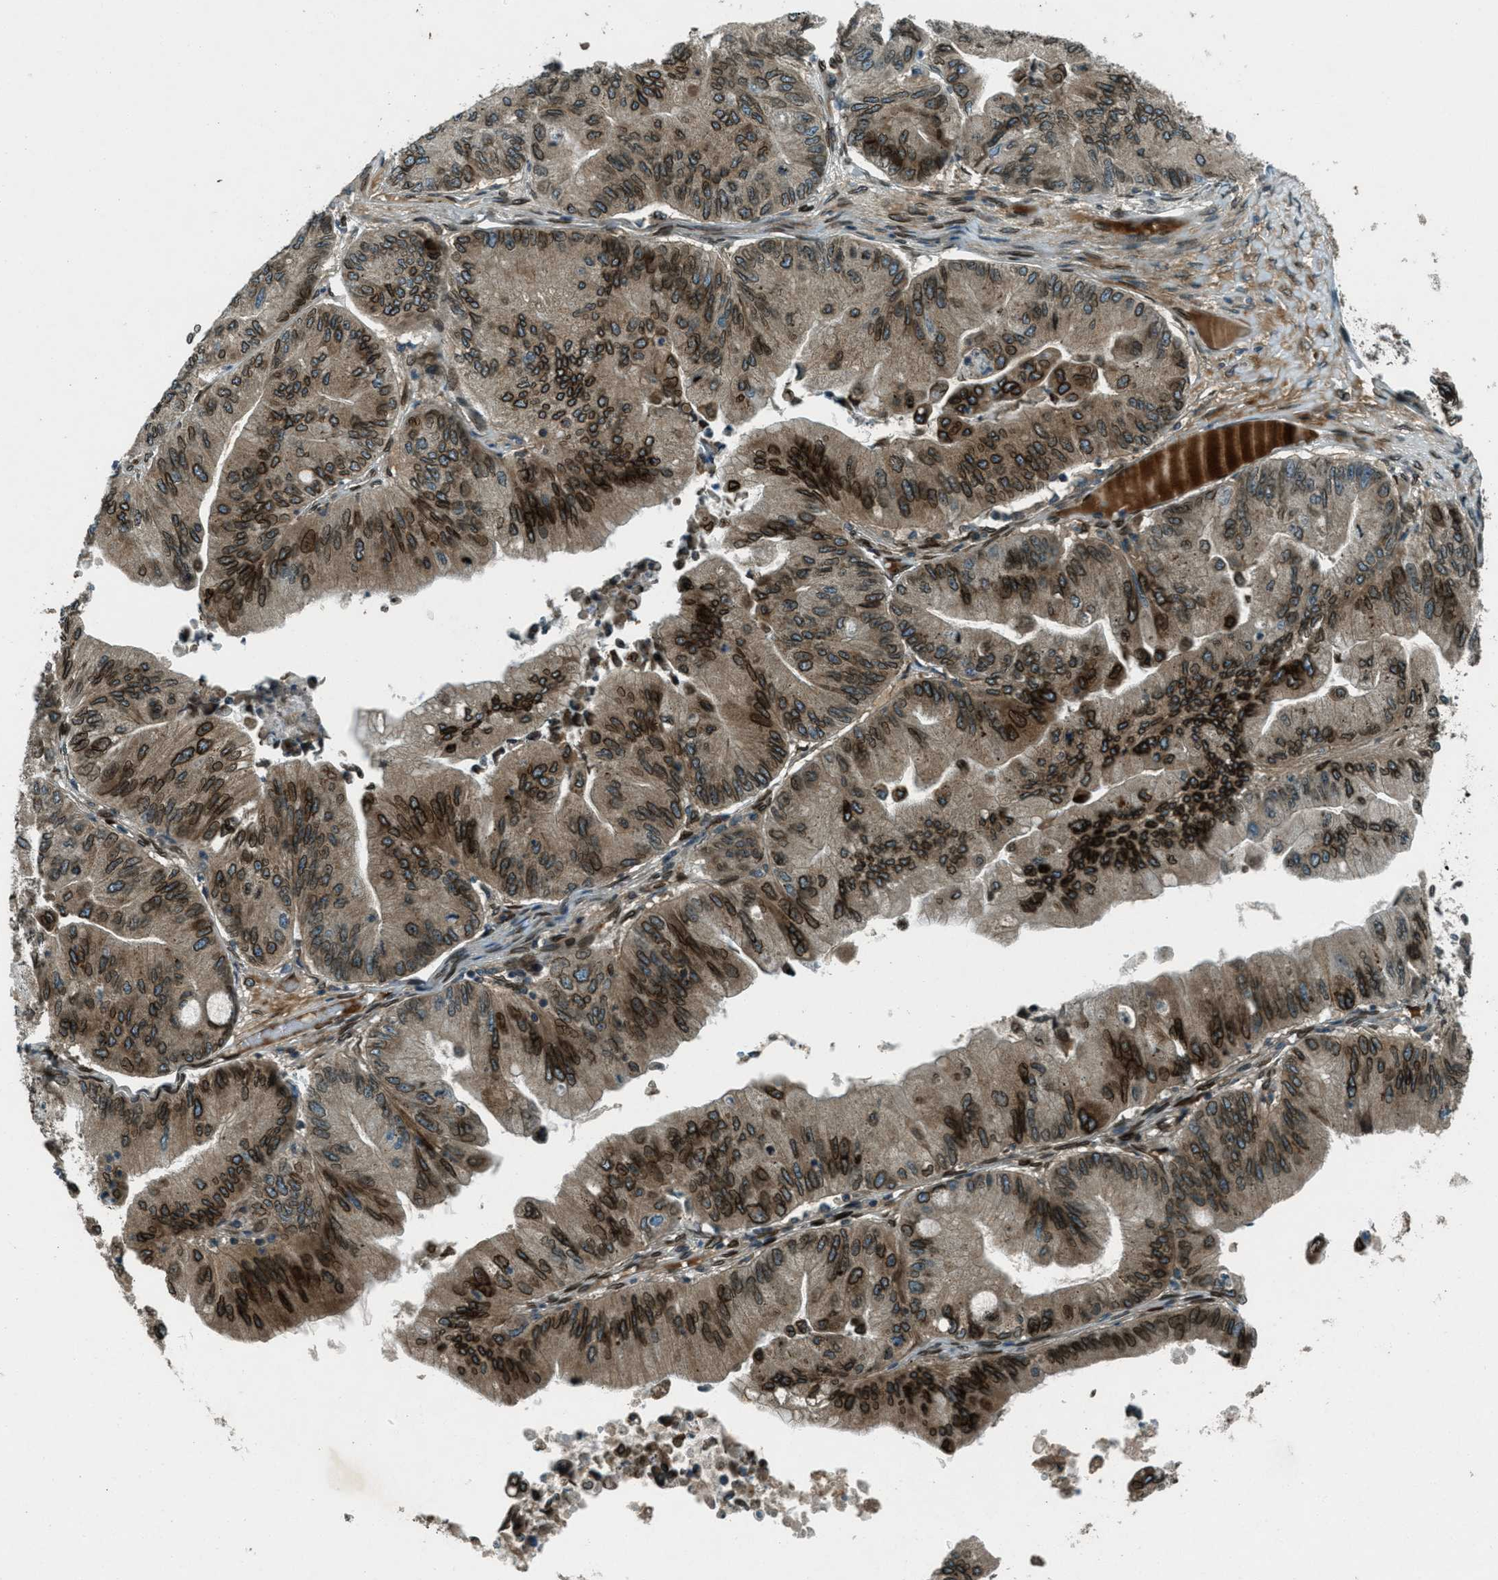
{"staining": {"intensity": "strong", "quantity": ">75%", "location": "cytoplasmic/membranous,nuclear"}, "tissue": "ovarian cancer", "cell_type": "Tumor cells", "image_type": "cancer", "snomed": [{"axis": "morphology", "description": "Cystadenocarcinoma, mucinous, NOS"}, {"axis": "topography", "description": "Ovary"}], "caption": "IHC (DAB) staining of human ovarian mucinous cystadenocarcinoma shows strong cytoplasmic/membranous and nuclear protein expression in about >75% of tumor cells.", "gene": "LEMD2", "patient": {"sex": "female", "age": 61}}